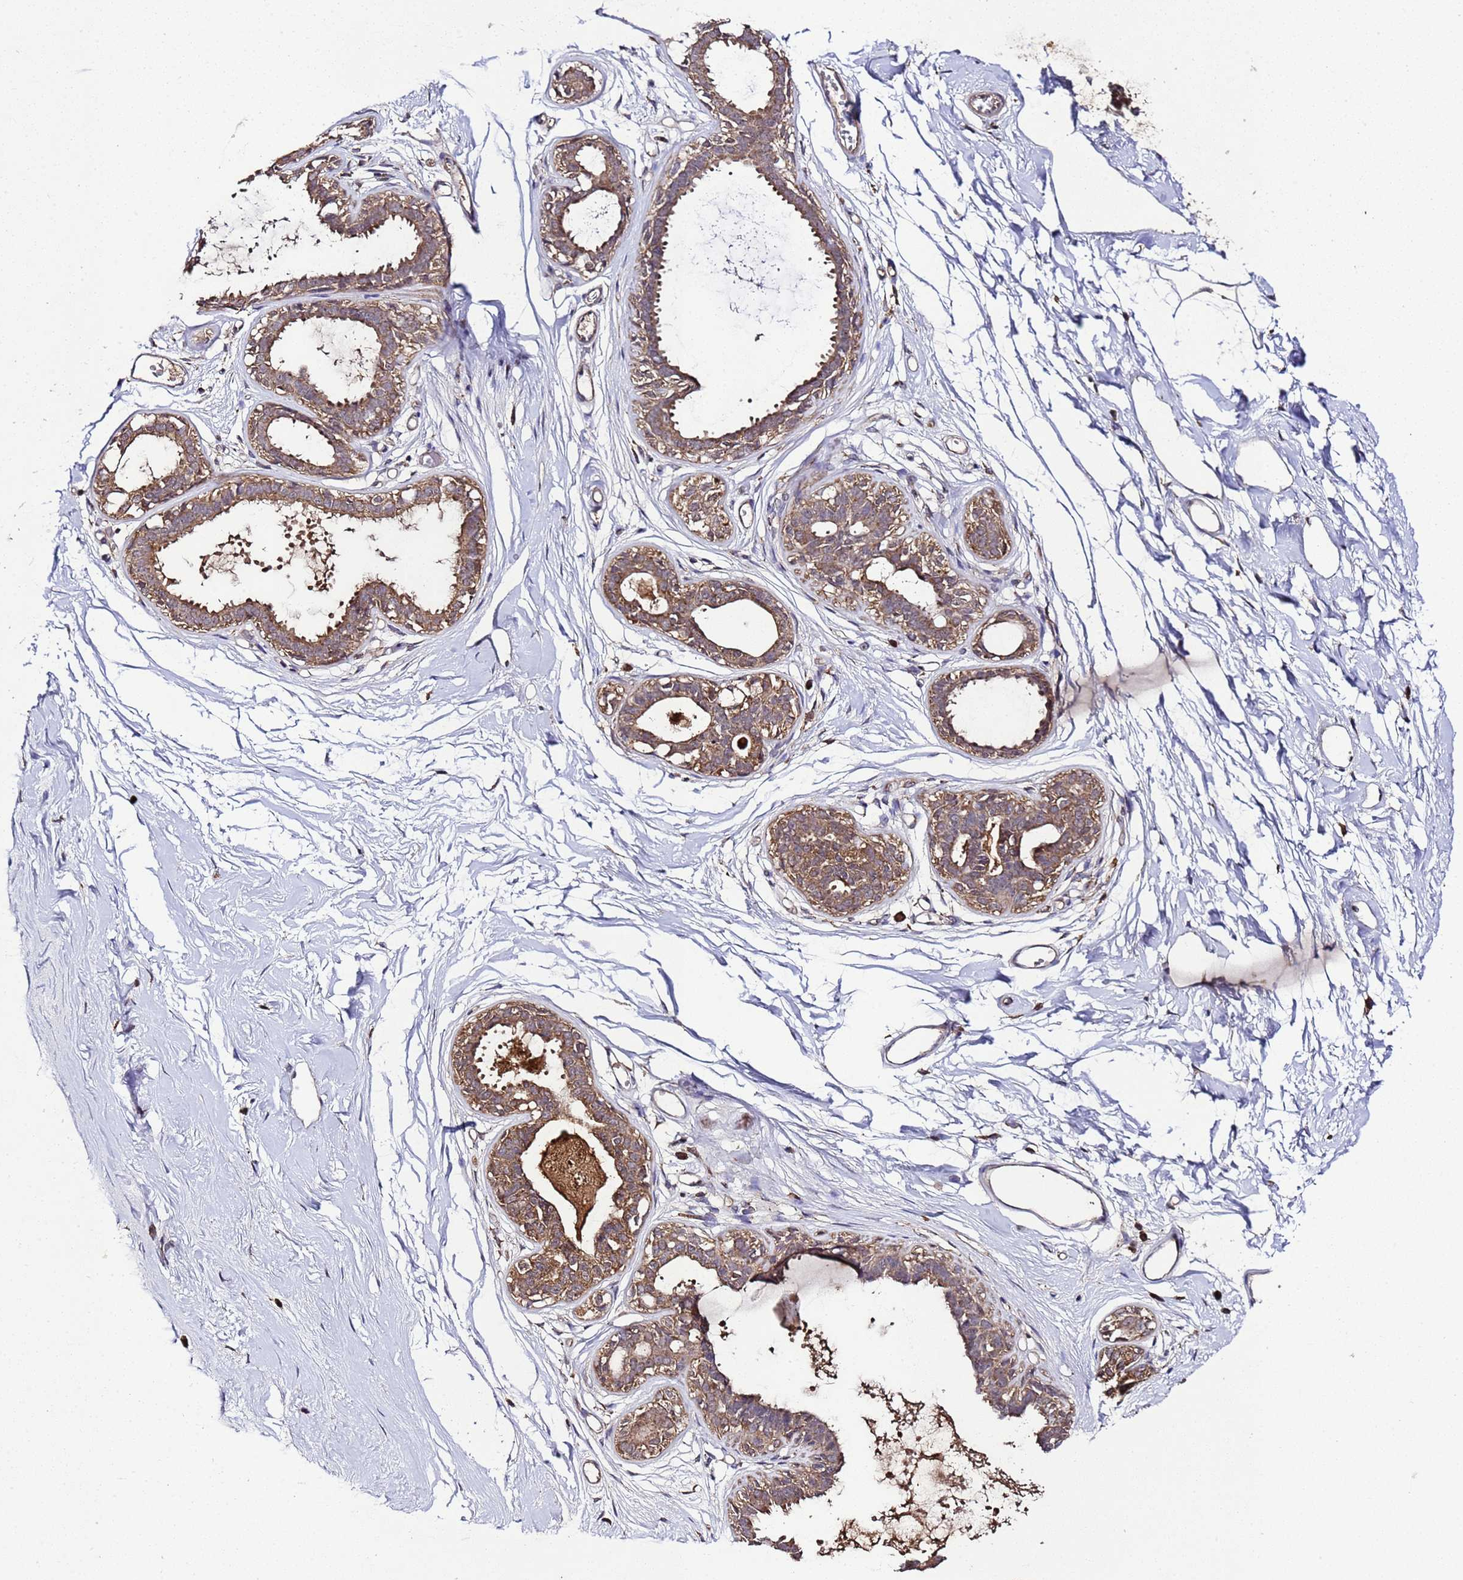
{"staining": {"intensity": "negative", "quantity": "none", "location": "none"}, "tissue": "breast", "cell_type": "Adipocytes", "image_type": "normal", "snomed": [{"axis": "morphology", "description": "Normal tissue, NOS"}, {"axis": "topography", "description": "Breast"}], "caption": "Immunohistochemistry (IHC) micrograph of normal breast: human breast stained with DAB (3,3'-diaminobenzidine) demonstrates no significant protein expression in adipocytes. (DAB immunohistochemistry (IHC) visualized using brightfield microscopy, high magnification).", "gene": "HSPBAP1", "patient": {"sex": "female", "age": 45}}